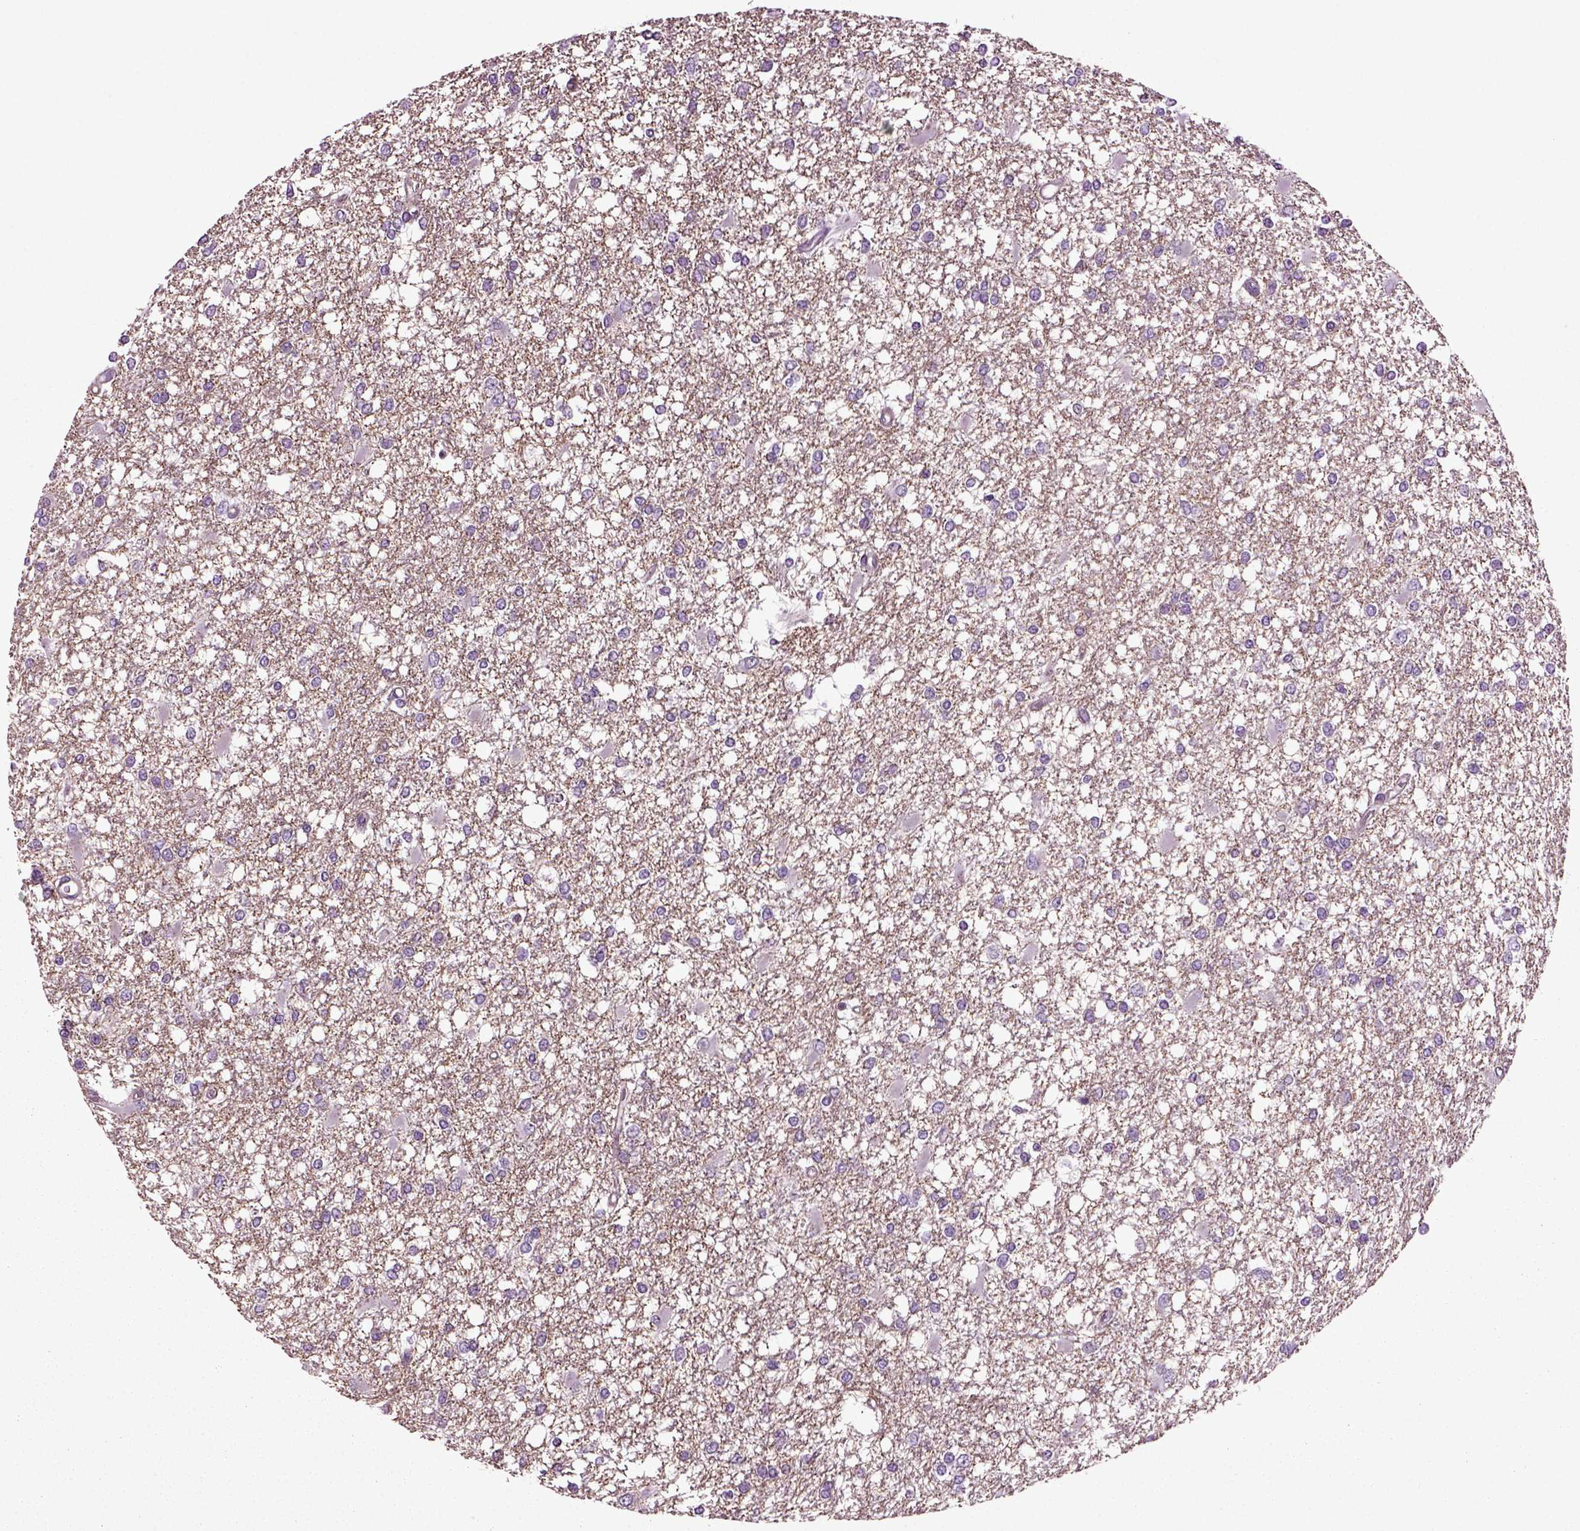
{"staining": {"intensity": "negative", "quantity": "none", "location": "none"}, "tissue": "glioma", "cell_type": "Tumor cells", "image_type": "cancer", "snomed": [{"axis": "morphology", "description": "Glioma, malignant, High grade"}, {"axis": "topography", "description": "Cerebral cortex"}], "caption": "Human high-grade glioma (malignant) stained for a protein using IHC exhibits no staining in tumor cells.", "gene": "HAGHL", "patient": {"sex": "male", "age": 79}}